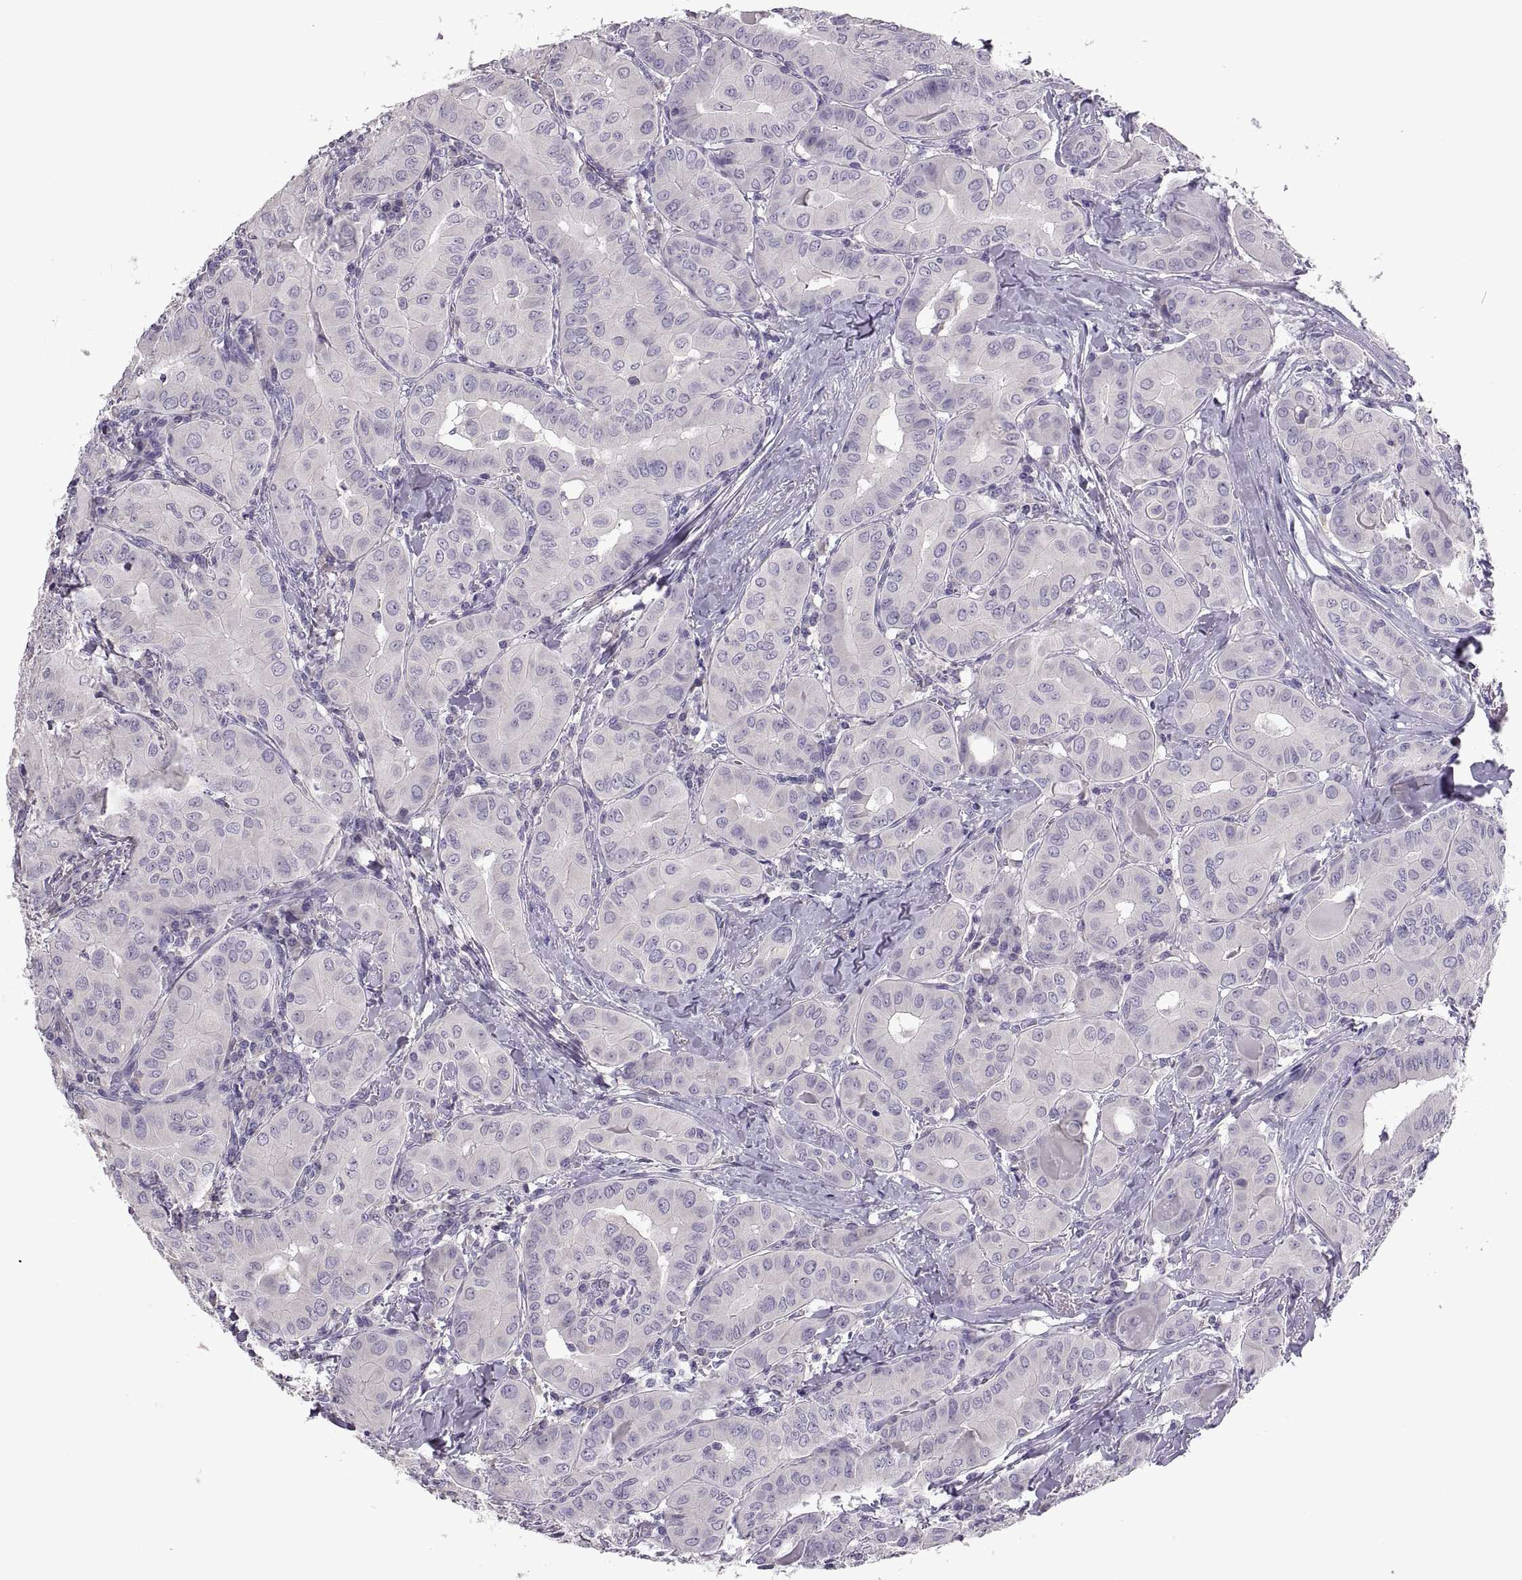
{"staining": {"intensity": "negative", "quantity": "none", "location": "none"}, "tissue": "thyroid cancer", "cell_type": "Tumor cells", "image_type": "cancer", "snomed": [{"axis": "morphology", "description": "Papillary adenocarcinoma, NOS"}, {"axis": "topography", "description": "Thyroid gland"}], "caption": "High power microscopy image of an immunohistochemistry histopathology image of thyroid cancer, revealing no significant positivity in tumor cells.", "gene": "TBX19", "patient": {"sex": "female", "age": 37}}